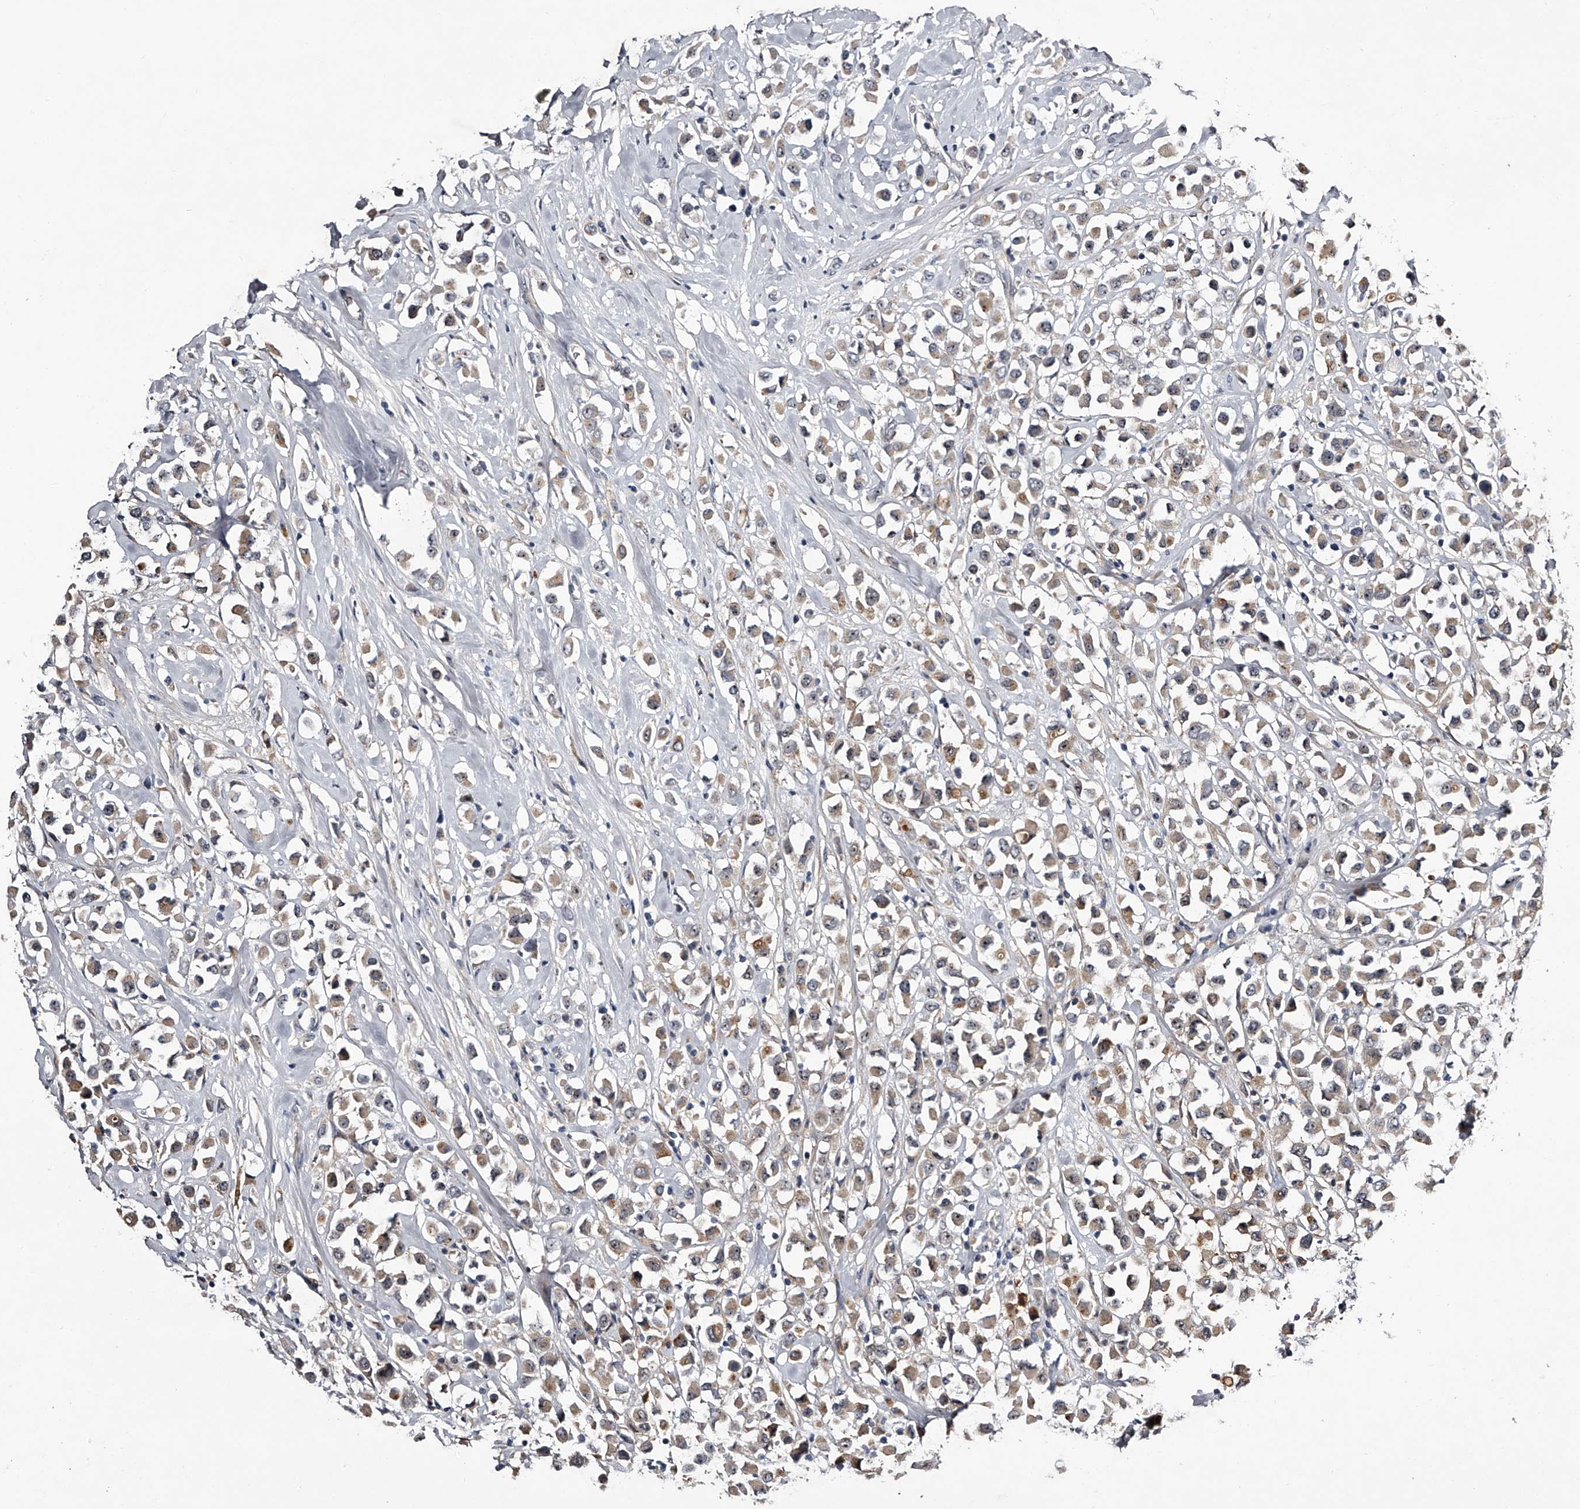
{"staining": {"intensity": "weak", "quantity": "25%-75%", "location": "cytoplasmic/membranous"}, "tissue": "breast cancer", "cell_type": "Tumor cells", "image_type": "cancer", "snomed": [{"axis": "morphology", "description": "Duct carcinoma"}, {"axis": "topography", "description": "Breast"}], "caption": "High-power microscopy captured an IHC histopathology image of breast infiltrating ductal carcinoma, revealing weak cytoplasmic/membranous positivity in approximately 25%-75% of tumor cells.", "gene": "MDN1", "patient": {"sex": "female", "age": 61}}